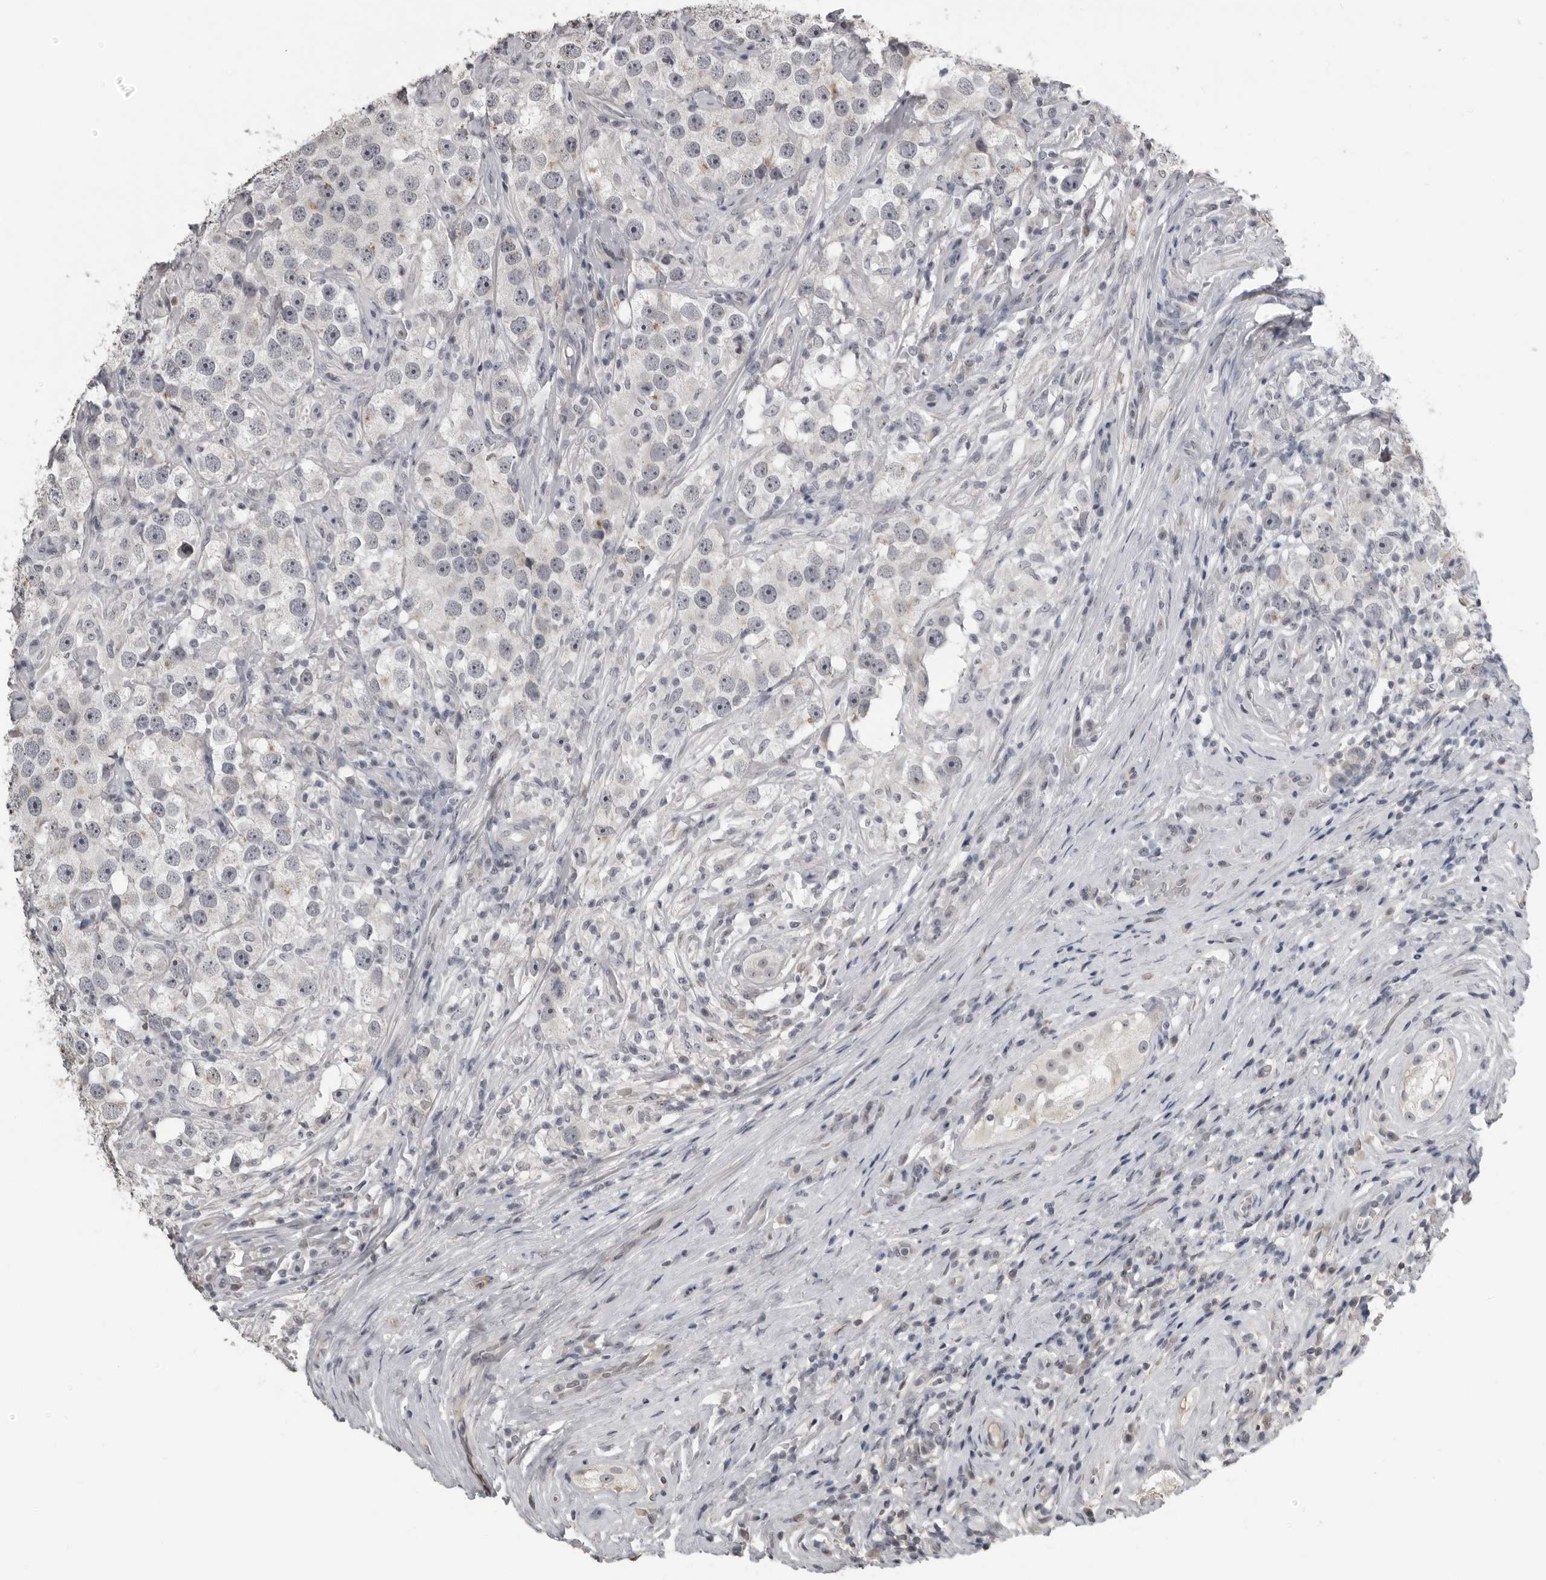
{"staining": {"intensity": "negative", "quantity": "none", "location": "none"}, "tissue": "testis cancer", "cell_type": "Tumor cells", "image_type": "cancer", "snomed": [{"axis": "morphology", "description": "Seminoma, NOS"}, {"axis": "topography", "description": "Testis"}], "caption": "Histopathology image shows no protein expression in tumor cells of testis cancer (seminoma) tissue.", "gene": "PRRX2", "patient": {"sex": "male", "age": 49}}